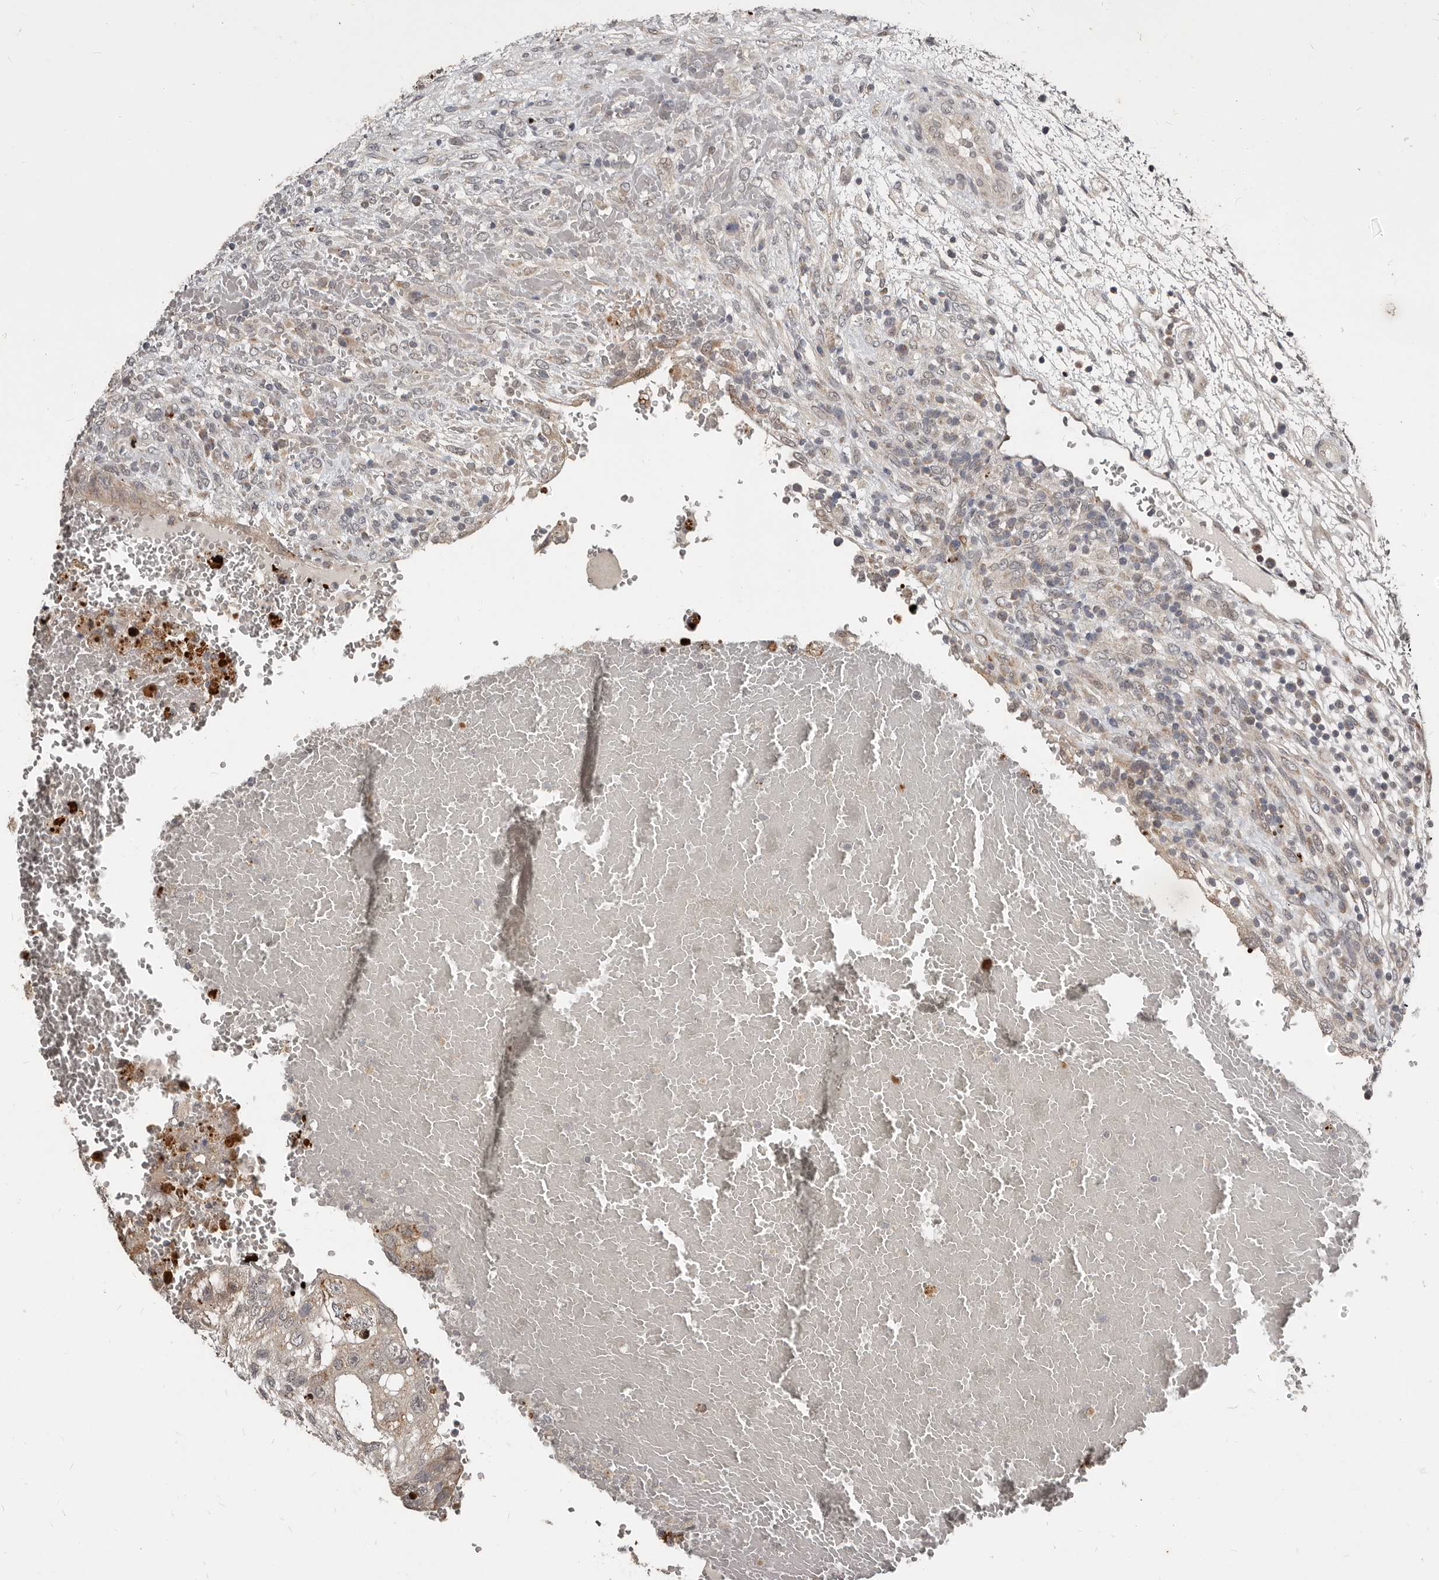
{"staining": {"intensity": "weak", "quantity": "25%-75%", "location": "cytoplasmic/membranous"}, "tissue": "testis cancer", "cell_type": "Tumor cells", "image_type": "cancer", "snomed": [{"axis": "morphology", "description": "Carcinoma, Embryonal, NOS"}, {"axis": "topography", "description": "Testis"}], "caption": "A brown stain labels weak cytoplasmic/membranous staining of a protein in human embryonal carcinoma (testis) tumor cells.", "gene": "APOL6", "patient": {"sex": "male", "age": 36}}